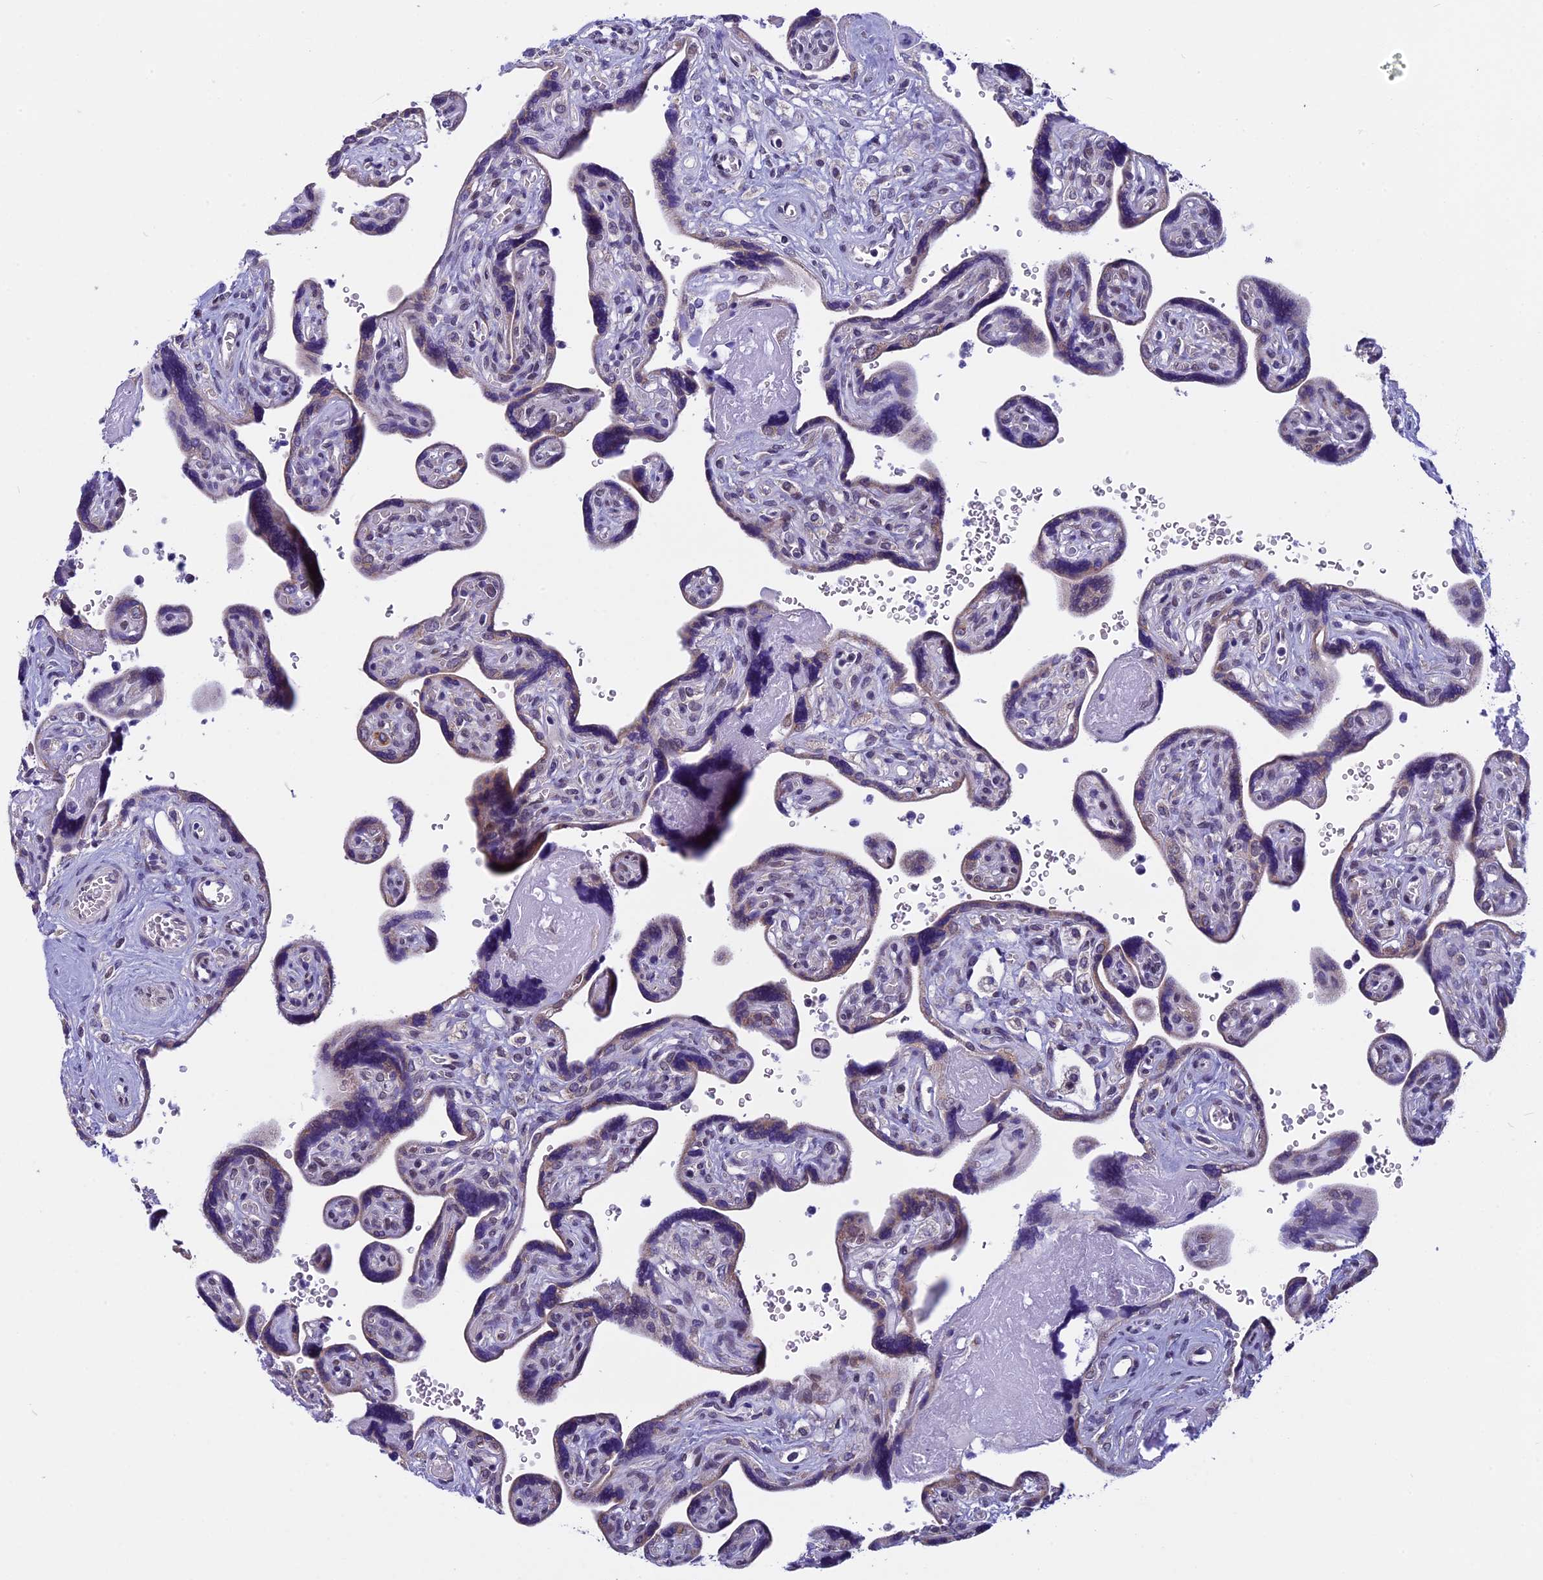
{"staining": {"intensity": "moderate", "quantity": "25%-75%", "location": "nuclear"}, "tissue": "placenta", "cell_type": "Trophoblastic cells", "image_type": "normal", "snomed": [{"axis": "morphology", "description": "Normal tissue, NOS"}, {"axis": "topography", "description": "Placenta"}], "caption": "Moderate nuclear expression is identified in about 25%-75% of trophoblastic cells in benign placenta.", "gene": "ZNF317", "patient": {"sex": "female", "age": 39}}